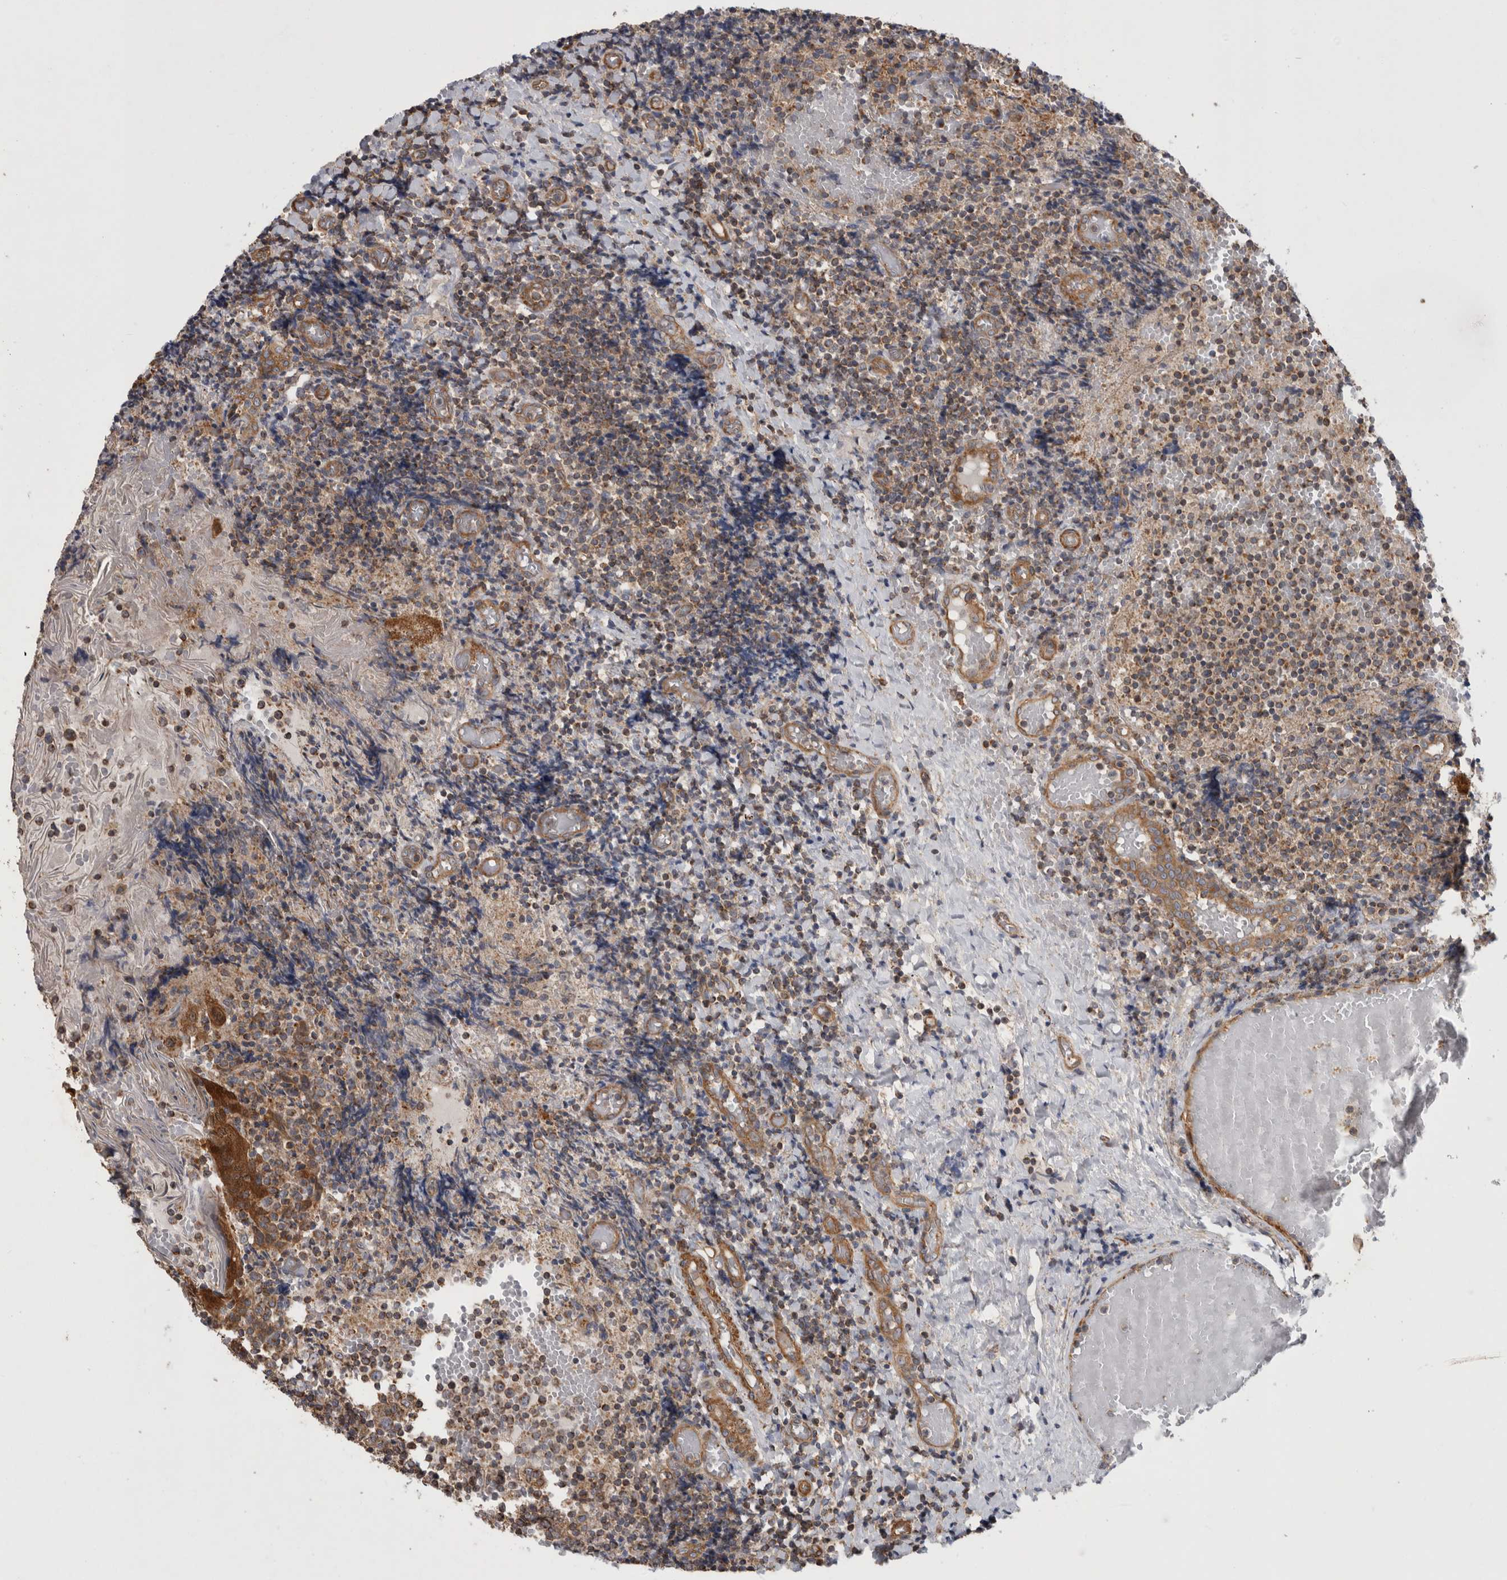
{"staining": {"intensity": "weak", "quantity": ">75%", "location": "cytoplasmic/membranous"}, "tissue": "tonsil", "cell_type": "Germinal center cells", "image_type": "normal", "snomed": [{"axis": "morphology", "description": "Normal tissue, NOS"}, {"axis": "topography", "description": "Tonsil"}], "caption": "The histopathology image demonstrates immunohistochemical staining of normal tonsil. There is weak cytoplasmic/membranous positivity is identified in approximately >75% of germinal center cells. (DAB = brown stain, brightfield microscopy at high magnification).", "gene": "SFXN2", "patient": {"sex": "female", "age": 19}}